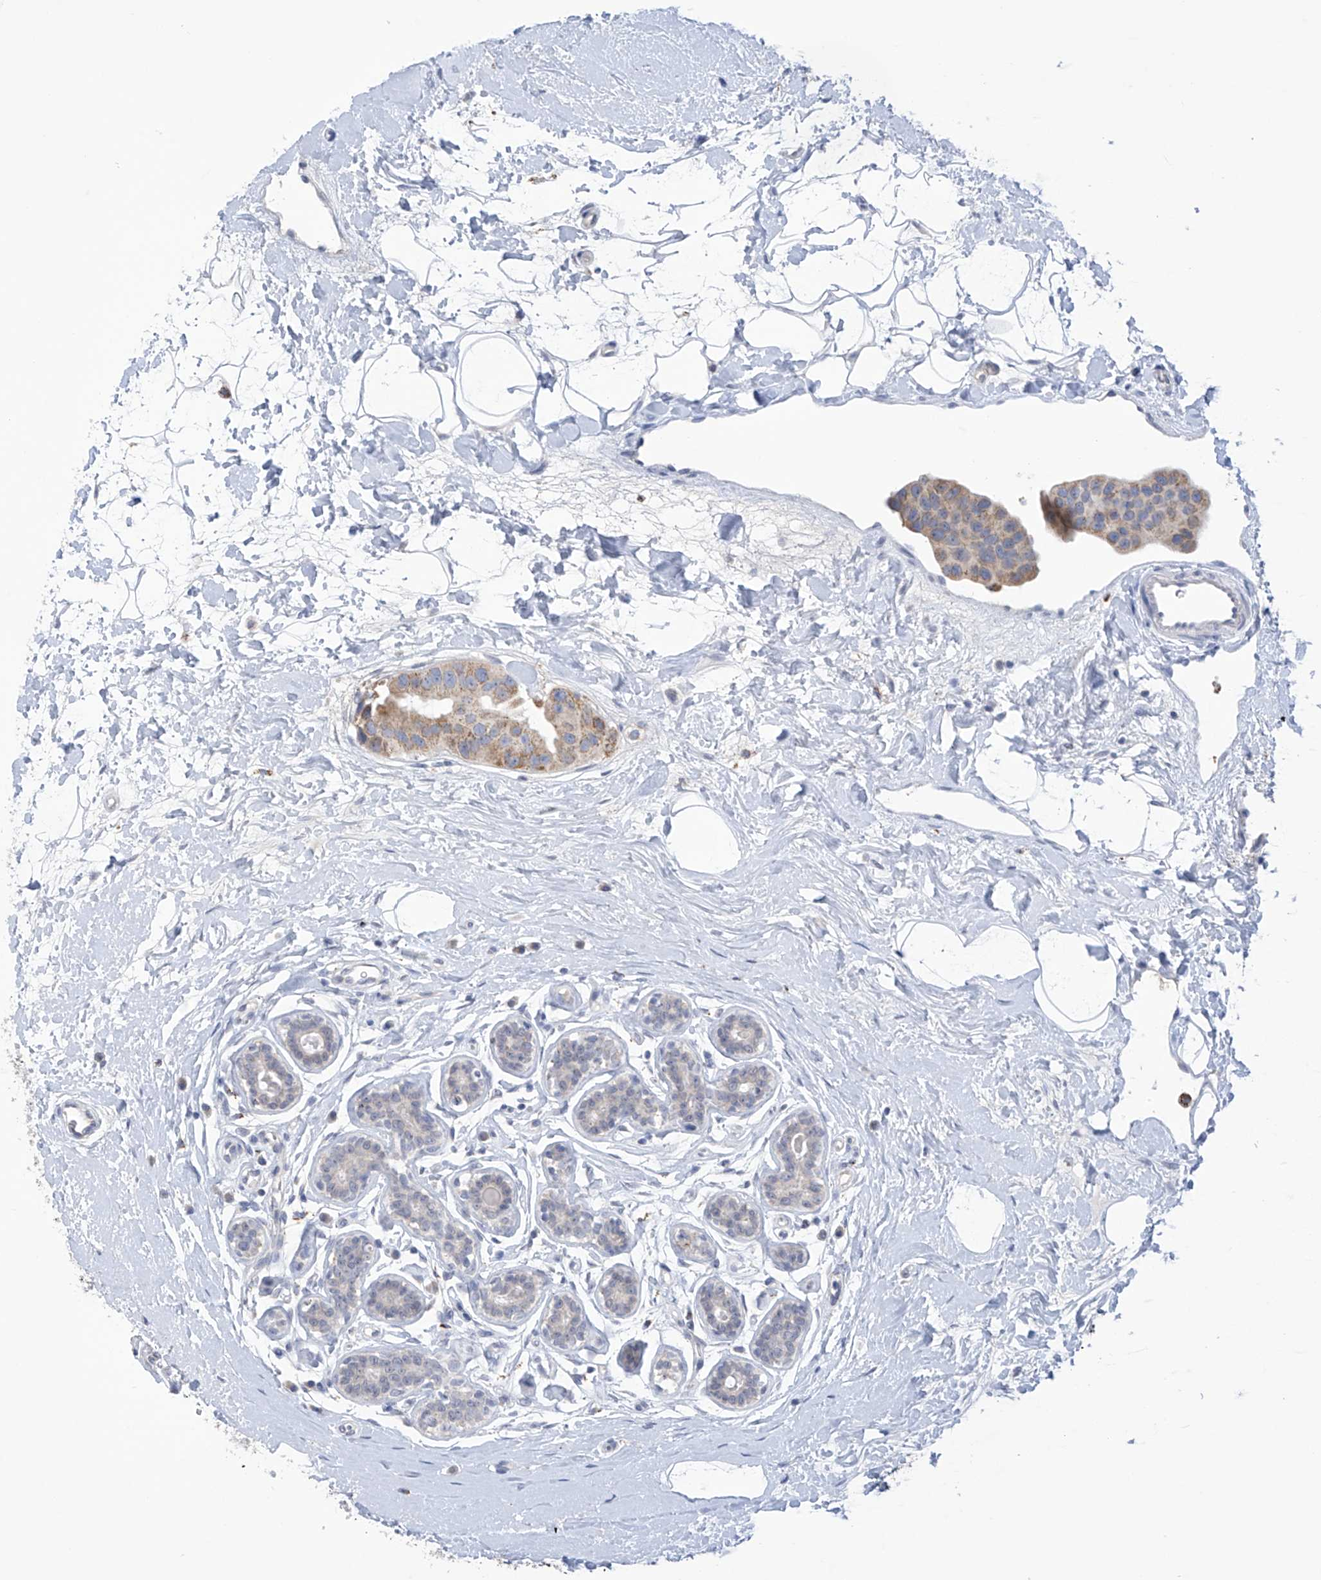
{"staining": {"intensity": "moderate", "quantity": ">75%", "location": "cytoplasmic/membranous"}, "tissue": "breast cancer", "cell_type": "Tumor cells", "image_type": "cancer", "snomed": [{"axis": "morphology", "description": "Normal tissue, NOS"}, {"axis": "morphology", "description": "Duct carcinoma"}, {"axis": "topography", "description": "Breast"}], "caption": "Human breast cancer (invasive ductal carcinoma) stained for a protein (brown) displays moderate cytoplasmic/membranous positive positivity in approximately >75% of tumor cells.", "gene": "IBA57", "patient": {"sex": "female", "age": 39}}